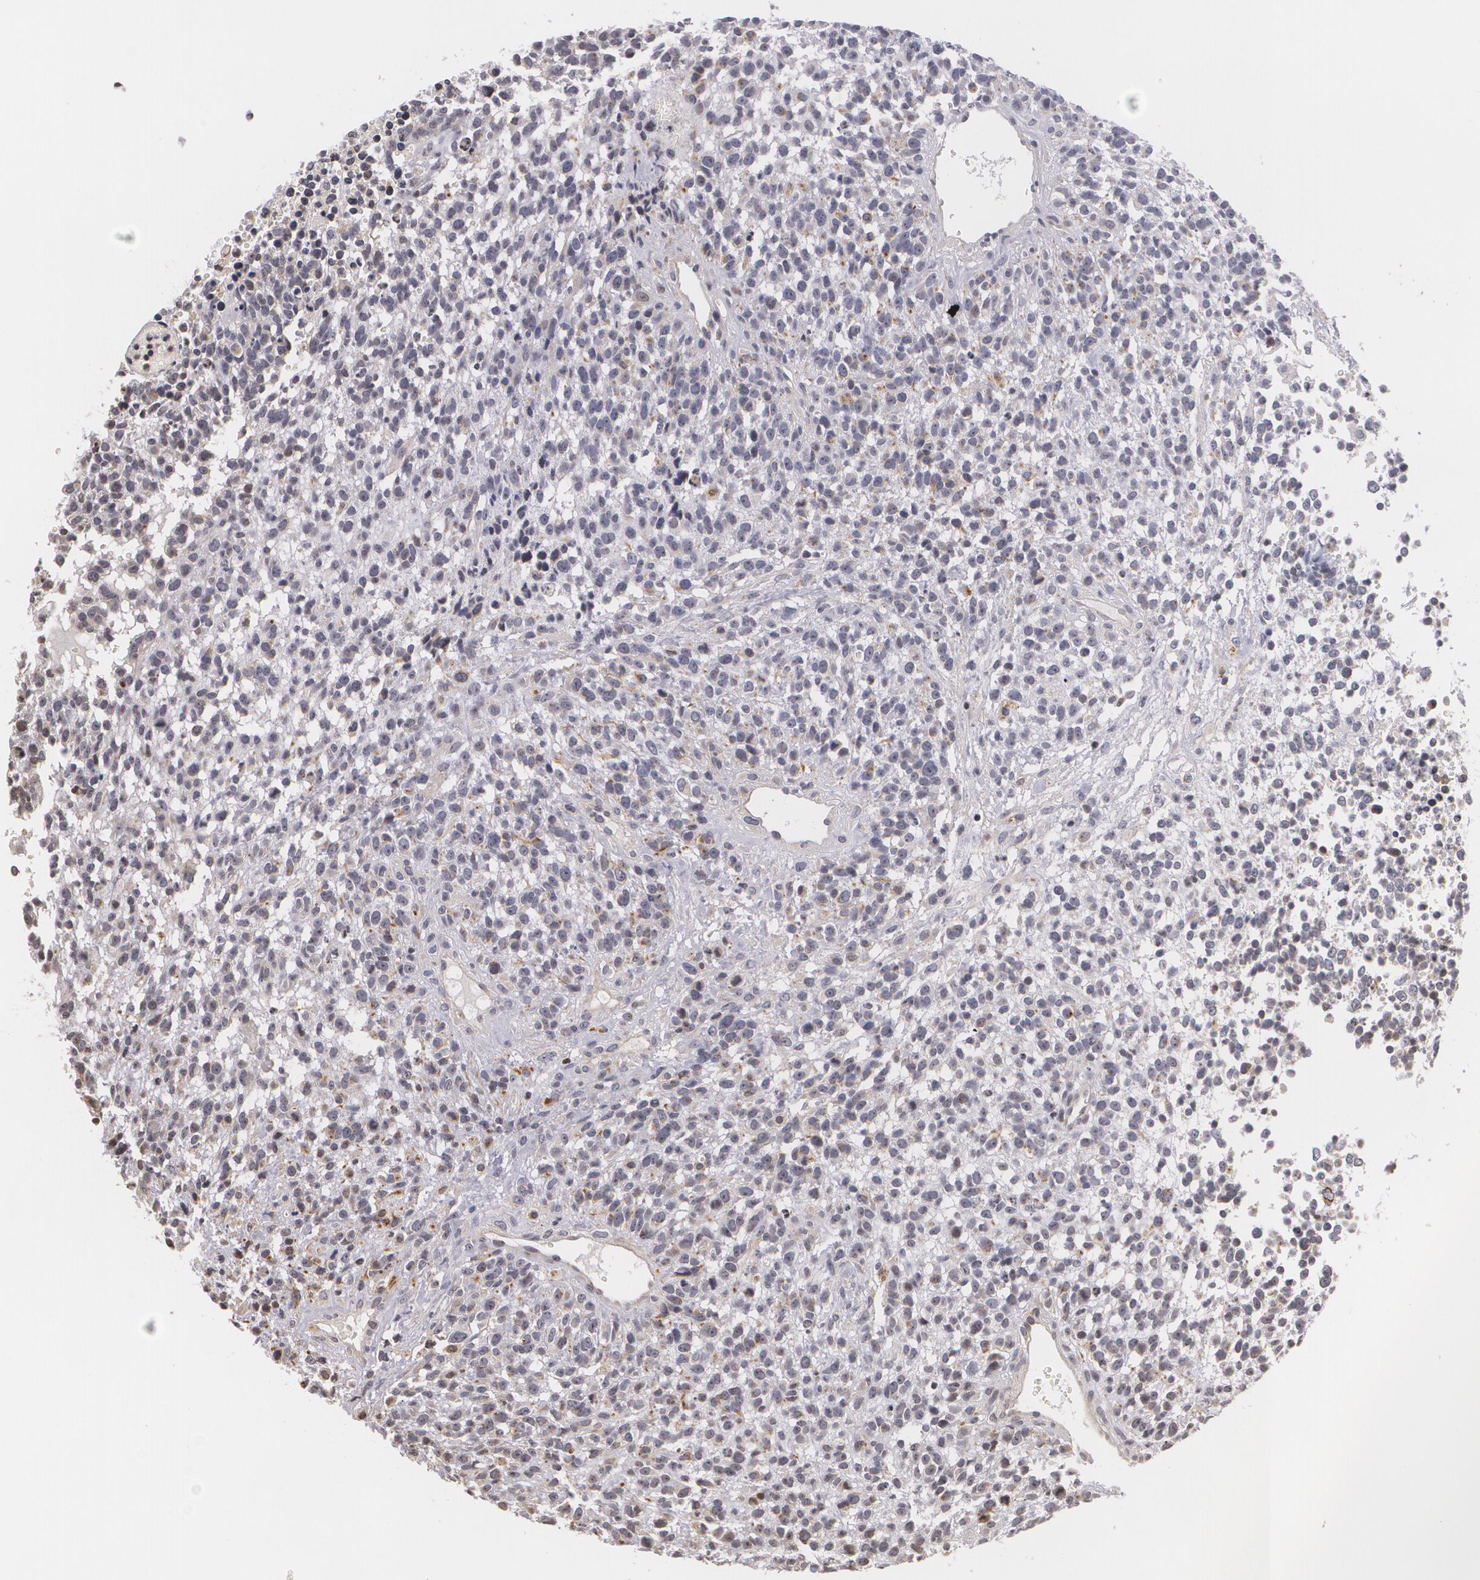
{"staining": {"intensity": "negative", "quantity": "none", "location": "none"}, "tissue": "glioma", "cell_type": "Tumor cells", "image_type": "cancer", "snomed": [{"axis": "morphology", "description": "Glioma, malignant, High grade"}, {"axis": "topography", "description": "Brain"}], "caption": "Micrograph shows no protein staining in tumor cells of glioma tissue.", "gene": "VAV3", "patient": {"sex": "male", "age": 66}}